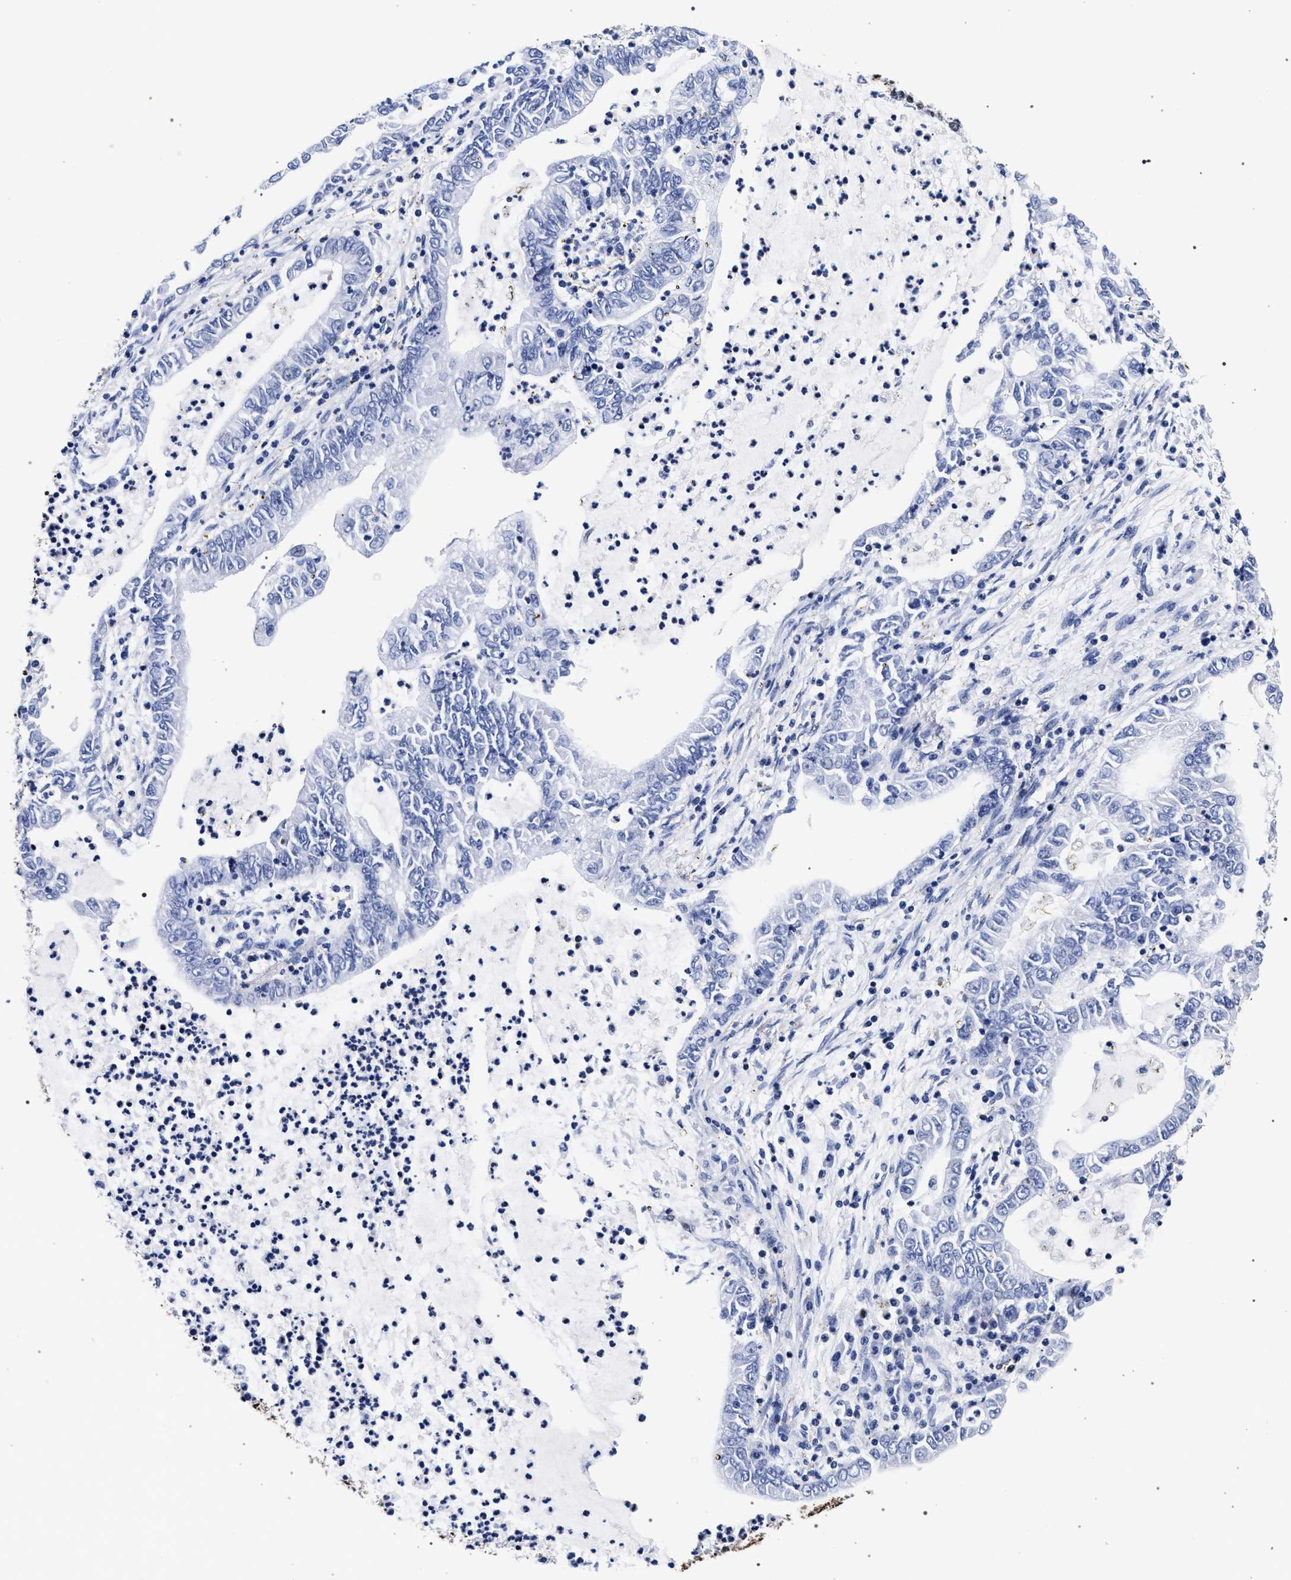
{"staining": {"intensity": "strong", "quantity": "25%-75%", "location": "nuclear"}, "tissue": "lung cancer", "cell_type": "Tumor cells", "image_type": "cancer", "snomed": [{"axis": "morphology", "description": "Adenocarcinoma, NOS"}, {"axis": "topography", "description": "Lung"}], "caption": "Lung cancer (adenocarcinoma) stained with a protein marker reveals strong staining in tumor cells.", "gene": "HNRNPA1", "patient": {"sex": "female", "age": 51}}